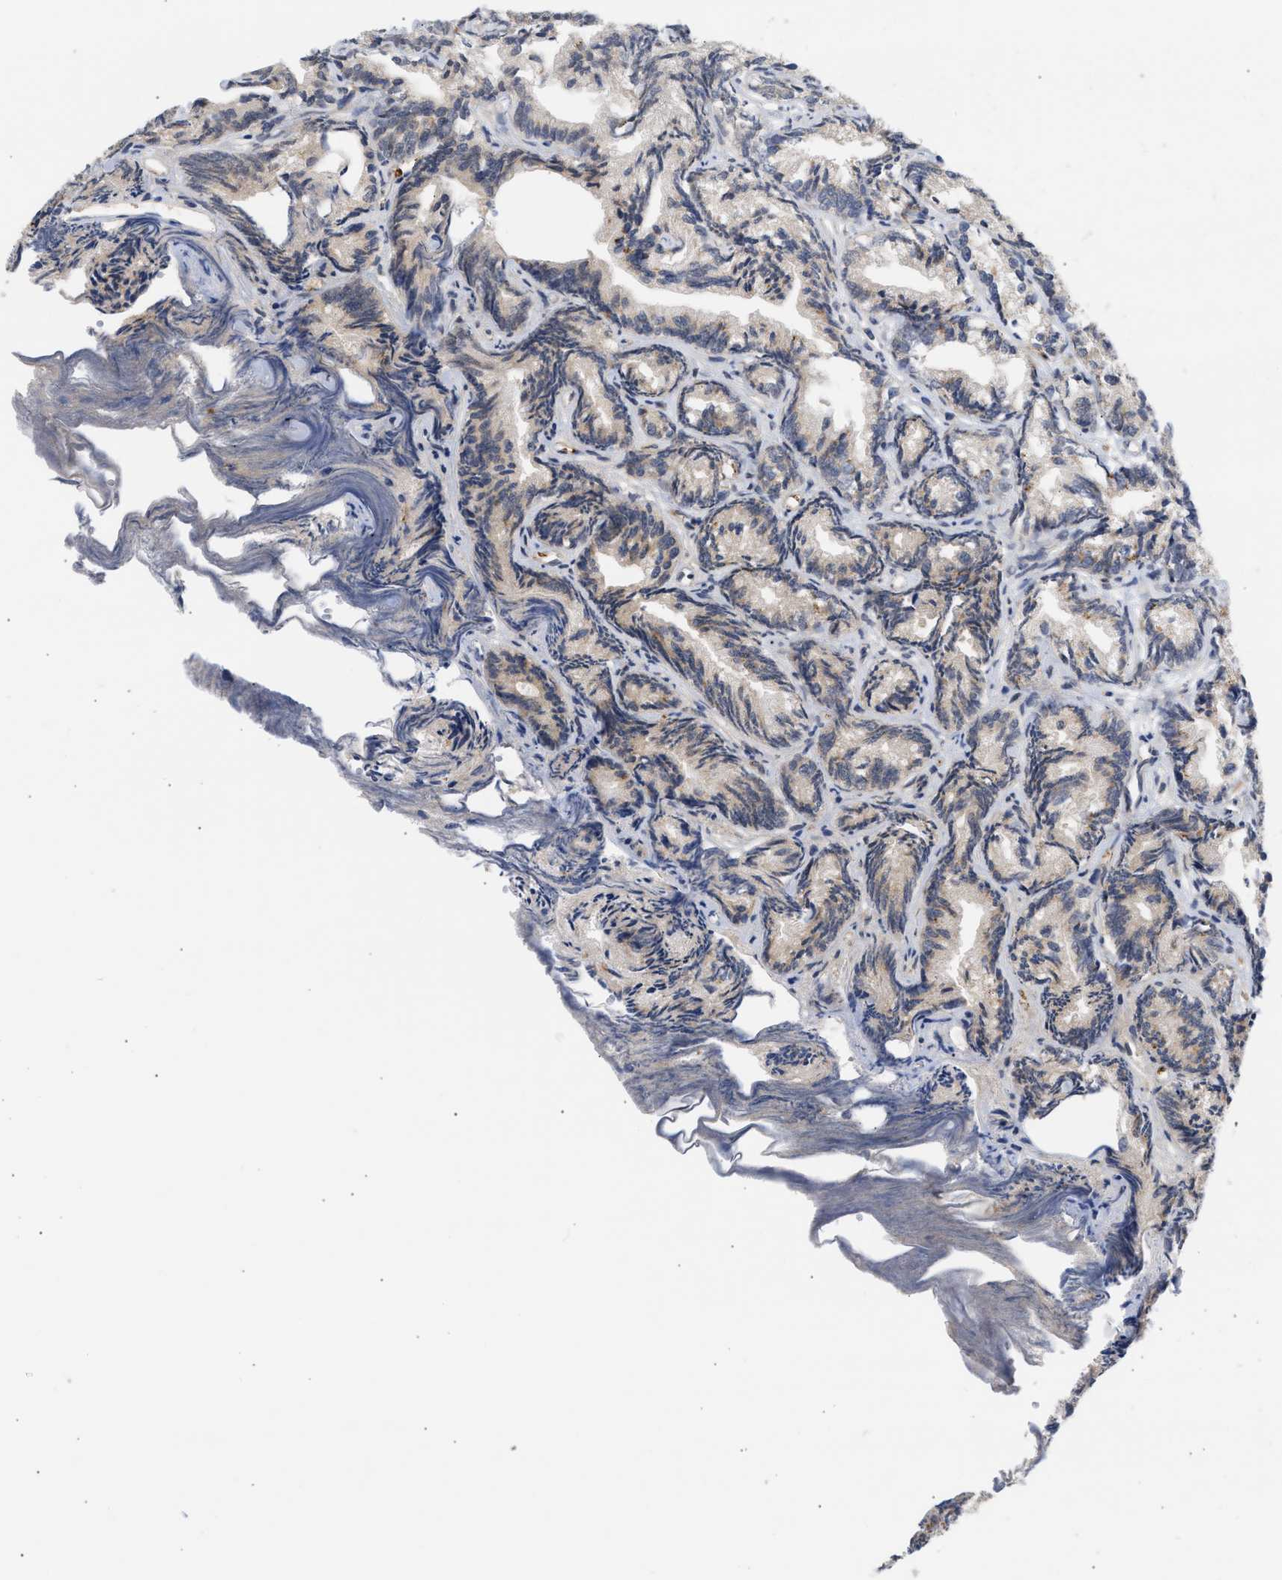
{"staining": {"intensity": "weak", "quantity": "25%-75%", "location": "cytoplasmic/membranous,nuclear"}, "tissue": "prostate cancer", "cell_type": "Tumor cells", "image_type": "cancer", "snomed": [{"axis": "morphology", "description": "Adenocarcinoma, Low grade"}, {"axis": "topography", "description": "Prostate"}], "caption": "Prostate cancer stained with a brown dye shows weak cytoplasmic/membranous and nuclear positive positivity in approximately 25%-75% of tumor cells.", "gene": "NUP62", "patient": {"sex": "male", "age": 89}}